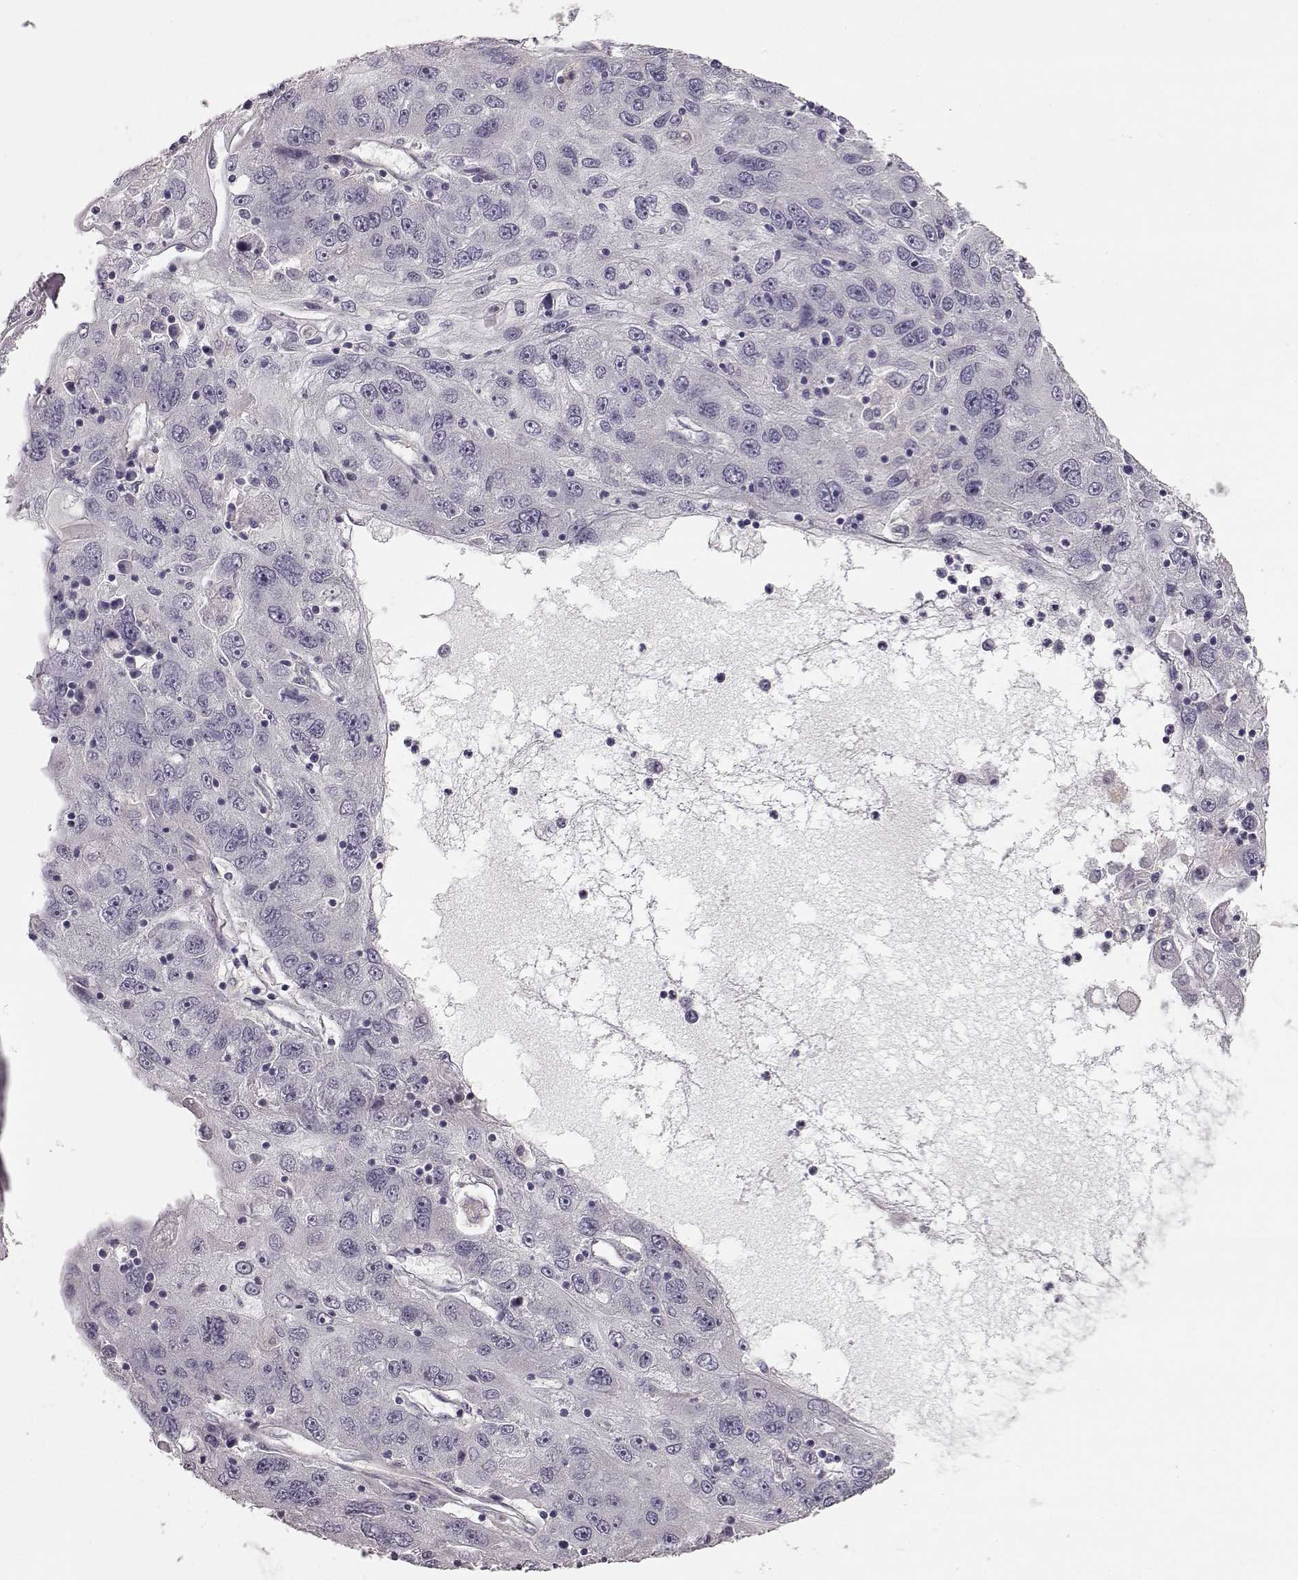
{"staining": {"intensity": "negative", "quantity": "none", "location": "none"}, "tissue": "stomach cancer", "cell_type": "Tumor cells", "image_type": "cancer", "snomed": [{"axis": "morphology", "description": "Adenocarcinoma, NOS"}, {"axis": "topography", "description": "Stomach"}], "caption": "High power microscopy histopathology image of an immunohistochemistry histopathology image of stomach adenocarcinoma, revealing no significant staining in tumor cells.", "gene": "GPR50", "patient": {"sex": "male", "age": 56}}